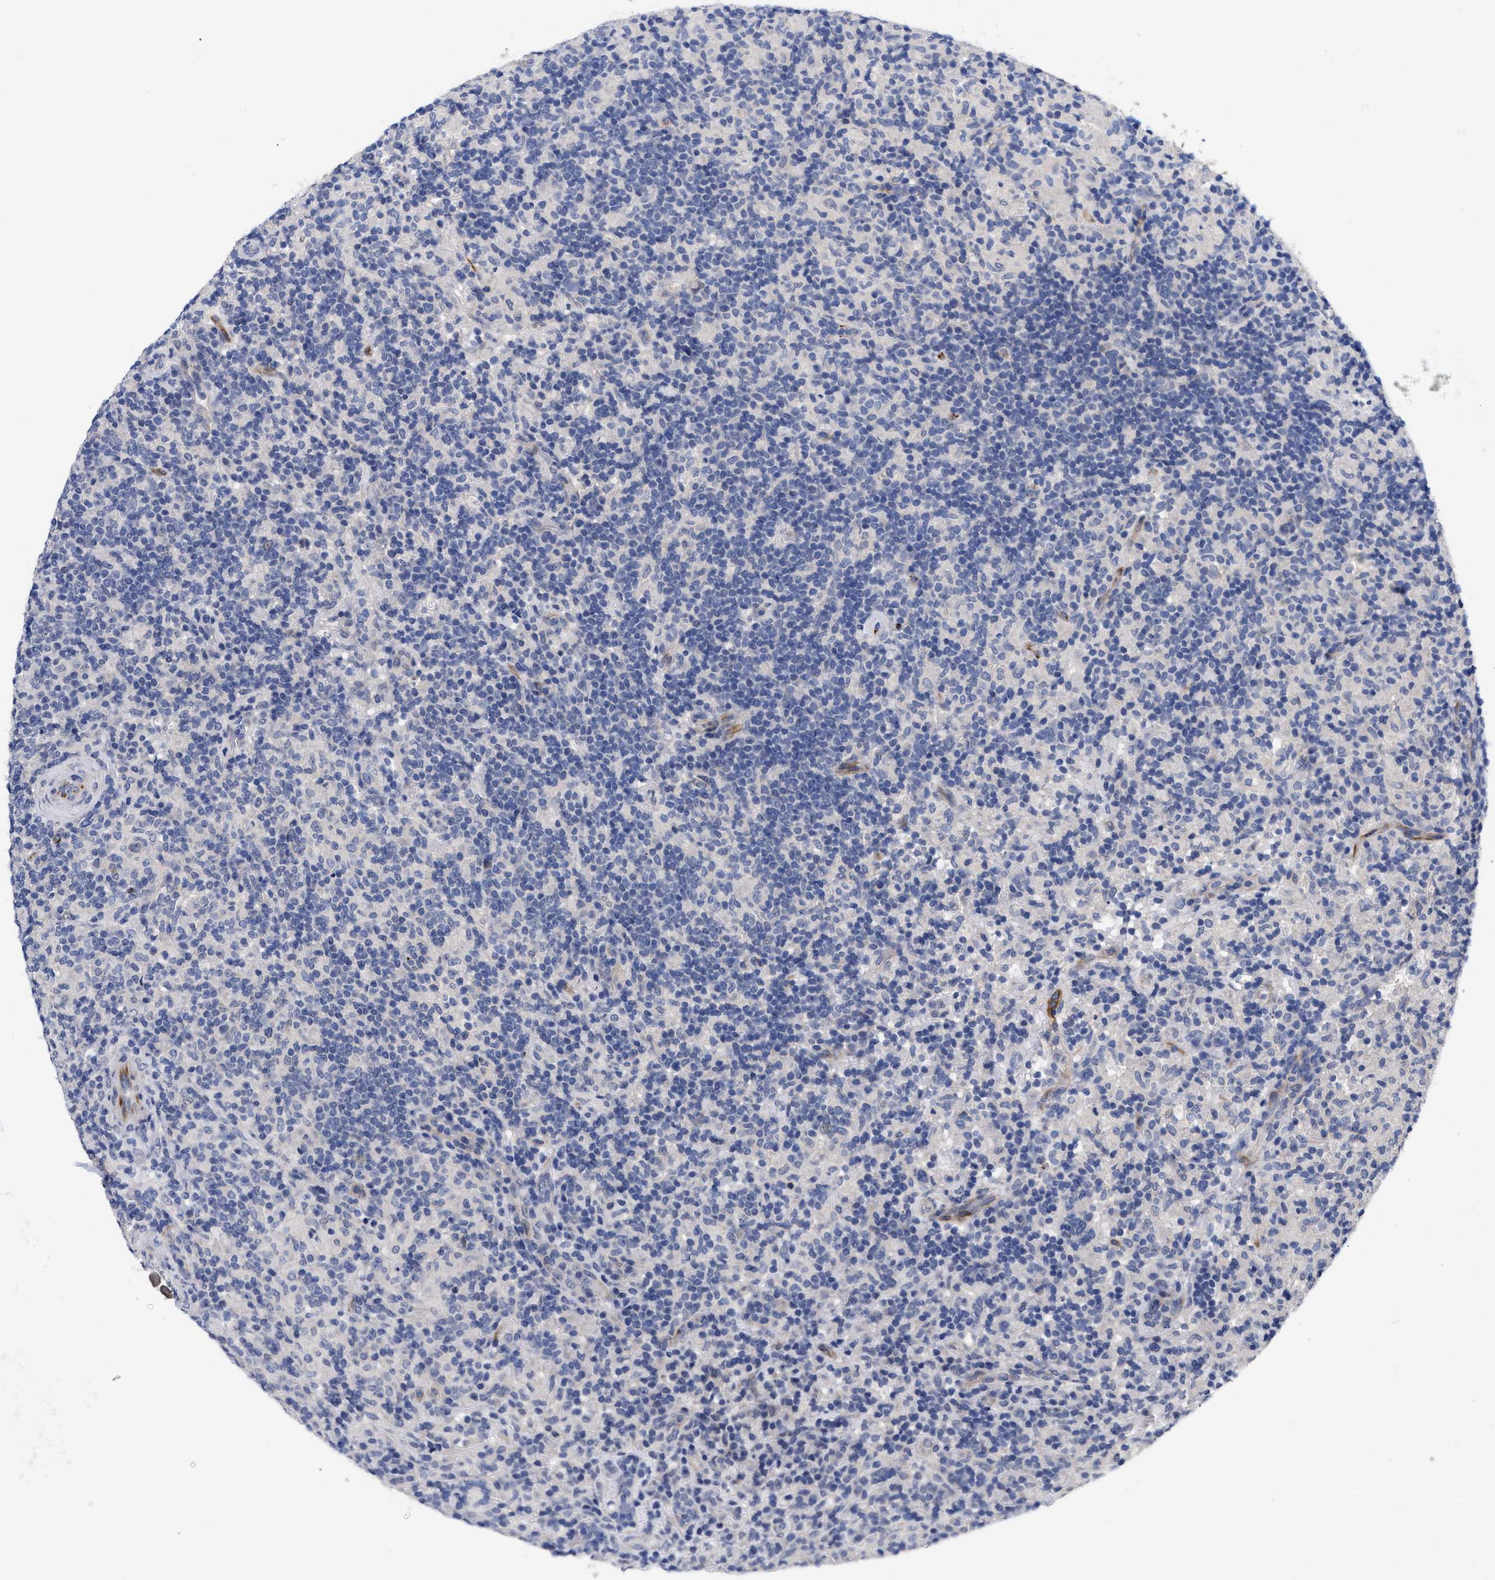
{"staining": {"intensity": "negative", "quantity": "none", "location": "none"}, "tissue": "lymphoma", "cell_type": "Tumor cells", "image_type": "cancer", "snomed": [{"axis": "morphology", "description": "Hodgkin's disease, NOS"}, {"axis": "topography", "description": "Lymph node"}], "caption": "A micrograph of lymphoma stained for a protein exhibits no brown staining in tumor cells.", "gene": "CCN5", "patient": {"sex": "male", "age": 70}}